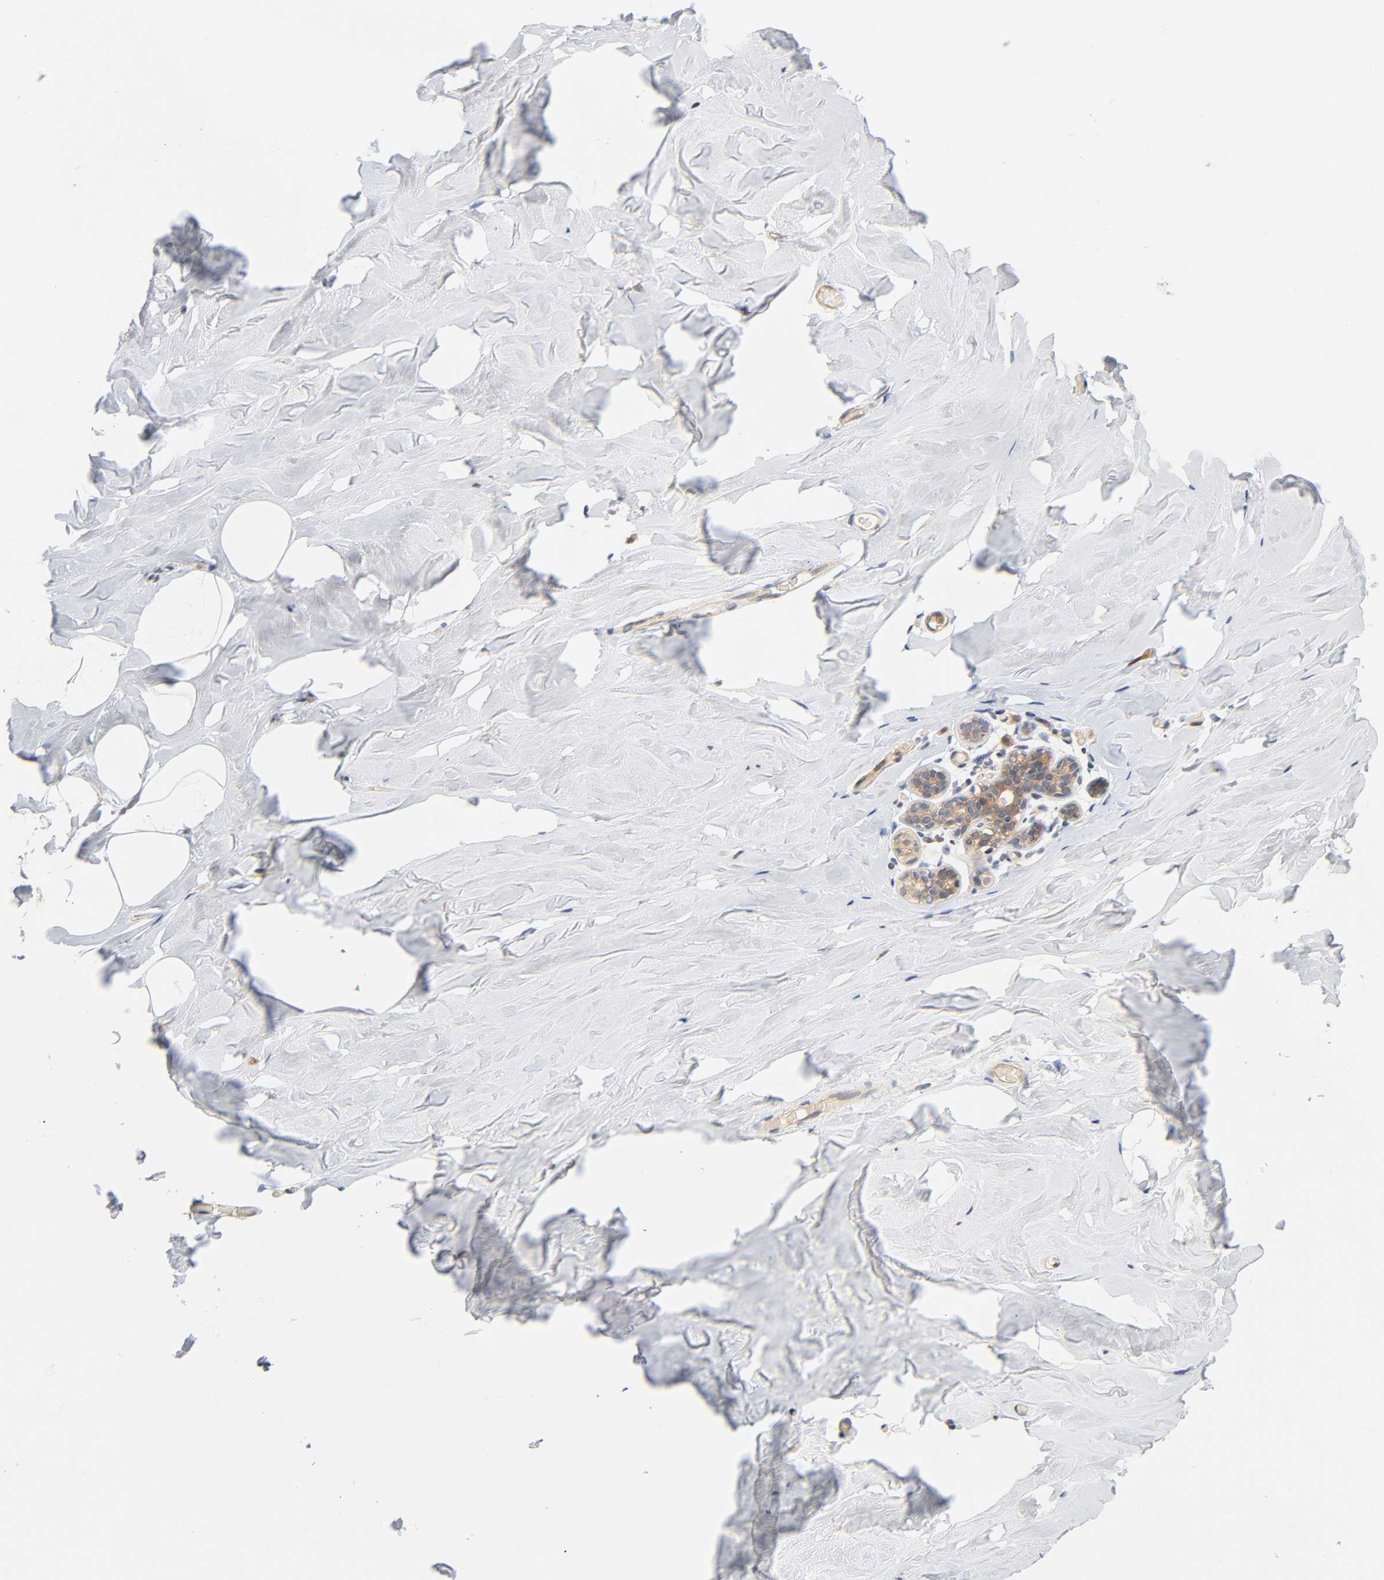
{"staining": {"intensity": "weak", "quantity": "<25%", "location": "cytoplasmic/membranous"}, "tissue": "breast", "cell_type": "Adipocytes", "image_type": "normal", "snomed": [{"axis": "morphology", "description": "Normal tissue, NOS"}, {"axis": "topography", "description": "Breast"}], "caption": "The immunohistochemistry histopathology image has no significant expression in adipocytes of breast. (IHC, brightfield microscopy, high magnification).", "gene": "PRKAB1", "patient": {"sex": "female", "age": 75}}